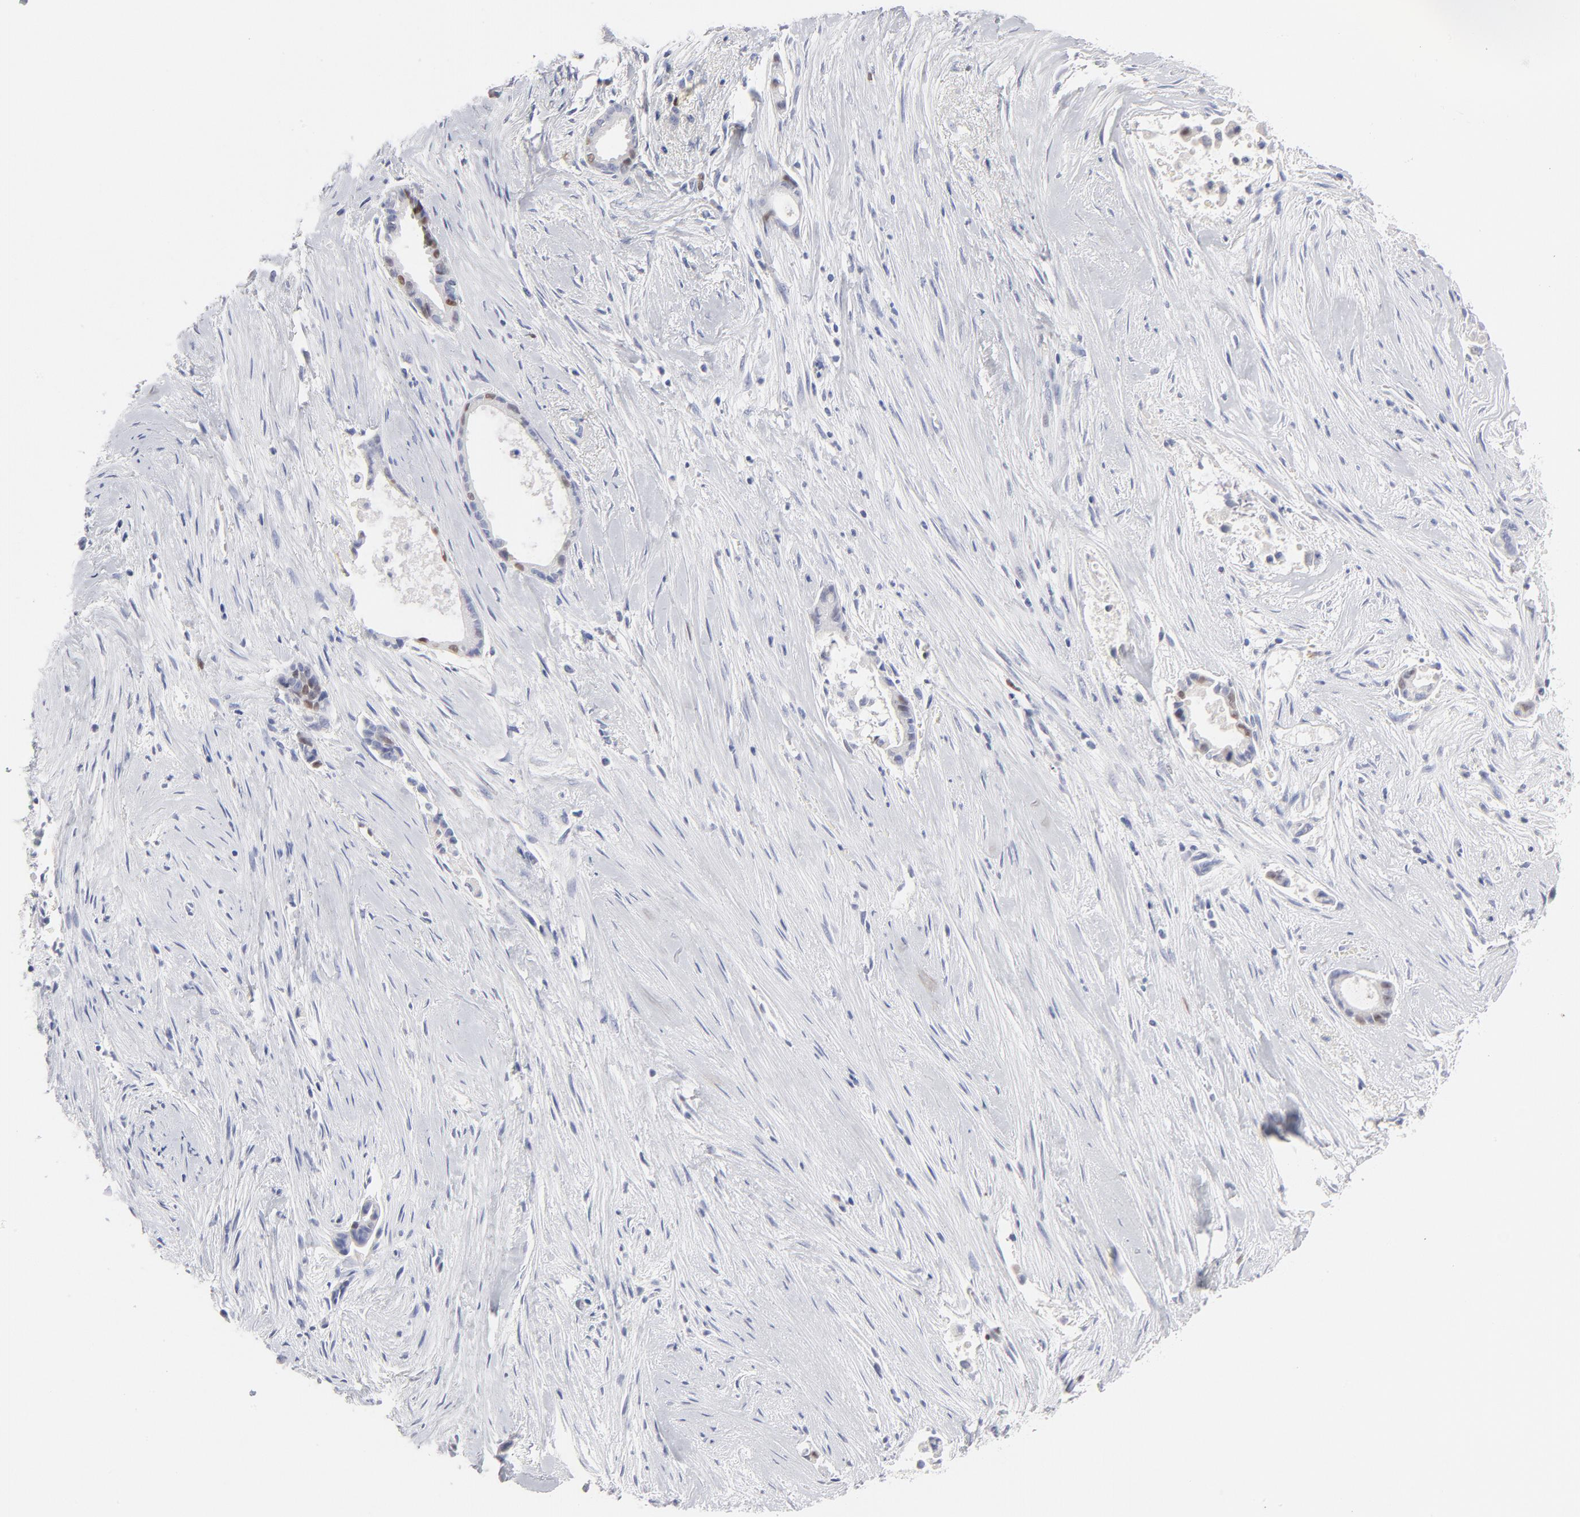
{"staining": {"intensity": "moderate", "quantity": "<25%", "location": "nuclear"}, "tissue": "liver cancer", "cell_type": "Tumor cells", "image_type": "cancer", "snomed": [{"axis": "morphology", "description": "Cholangiocarcinoma"}, {"axis": "topography", "description": "Liver"}], "caption": "This micrograph displays immunohistochemistry (IHC) staining of liver cancer, with low moderate nuclear staining in about <25% of tumor cells.", "gene": "MCM7", "patient": {"sex": "female", "age": 55}}